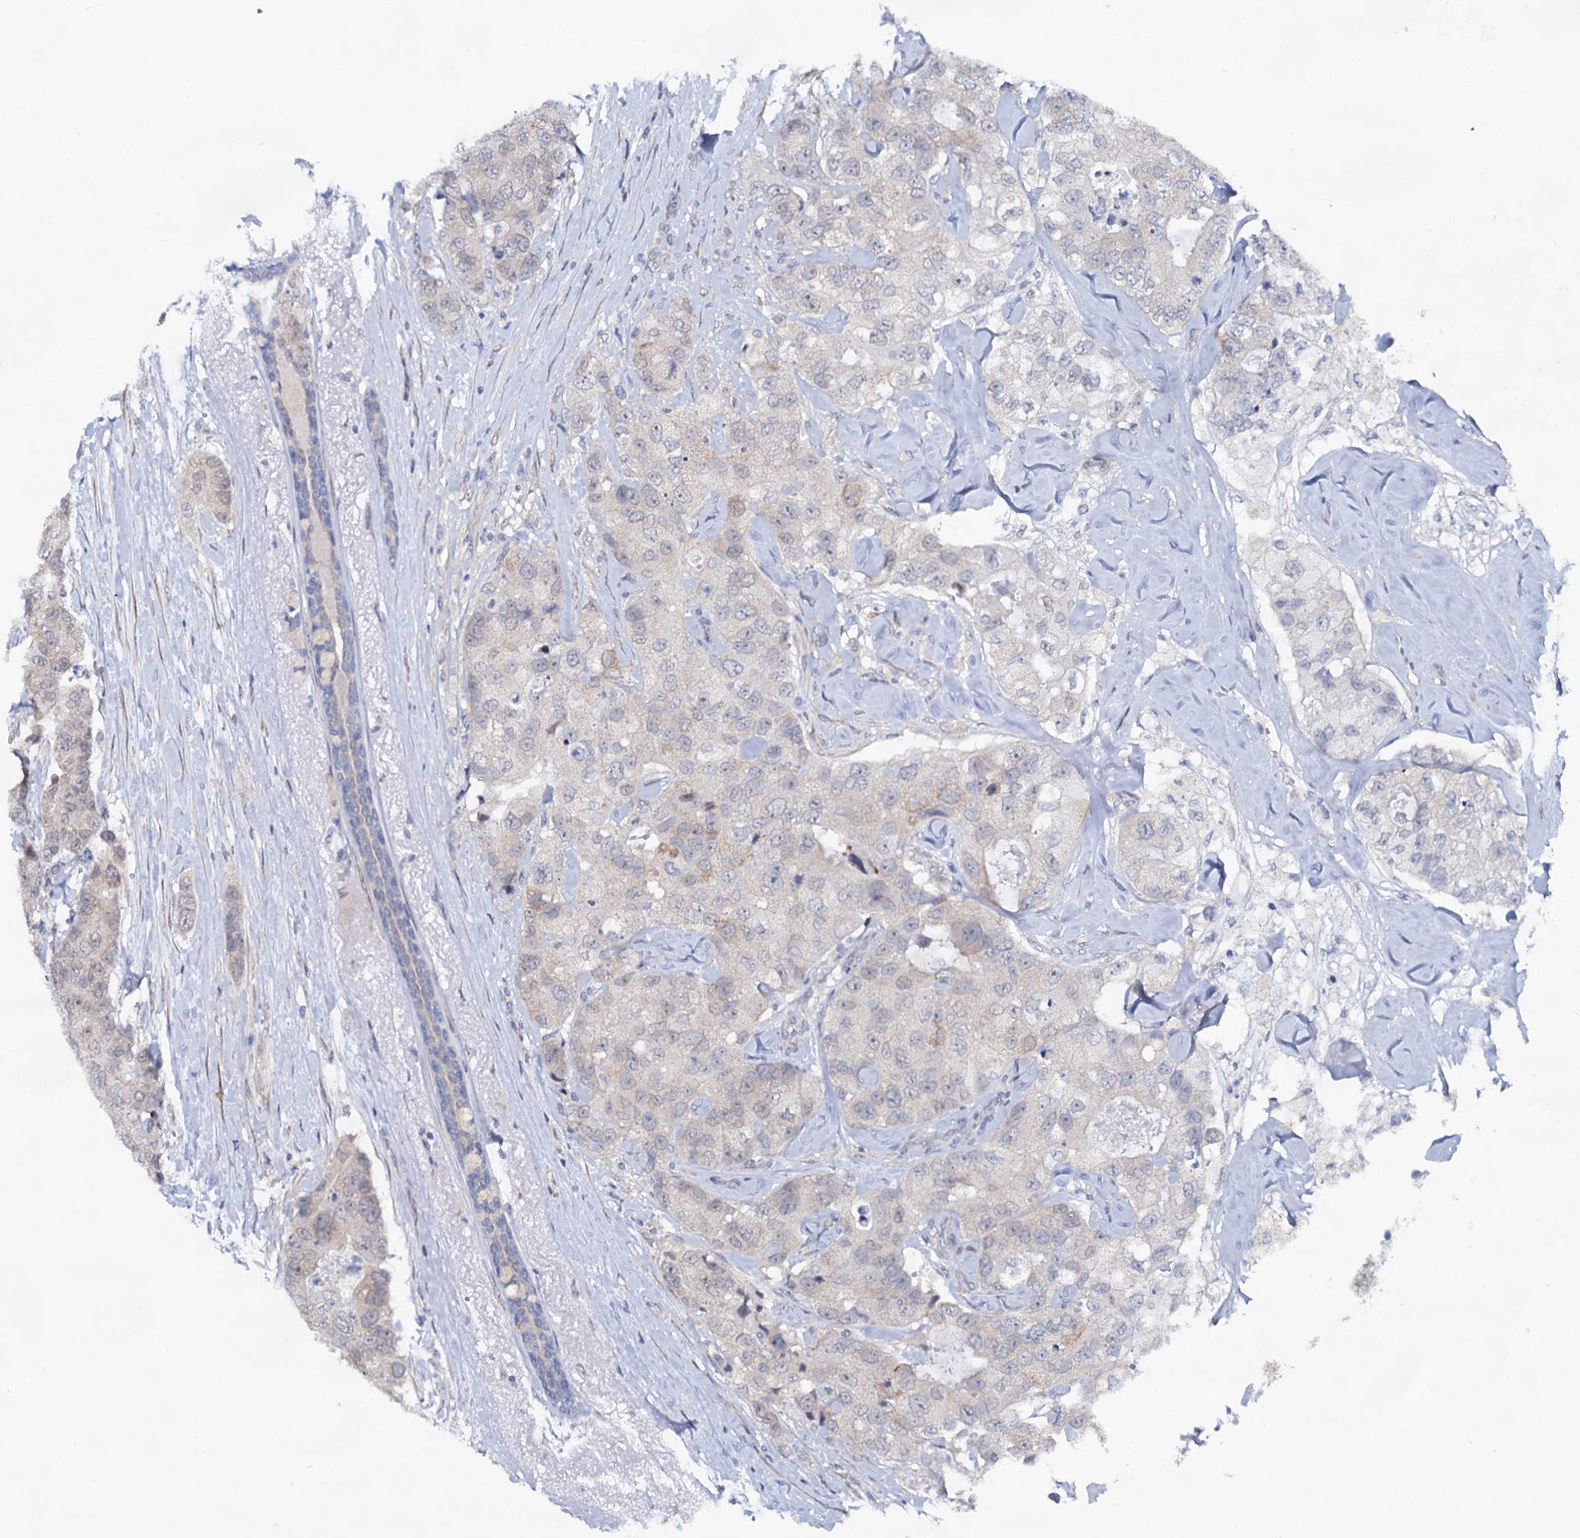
{"staining": {"intensity": "weak", "quantity": "<25%", "location": "cytoplasmic/membranous,nuclear"}, "tissue": "breast cancer", "cell_type": "Tumor cells", "image_type": "cancer", "snomed": [{"axis": "morphology", "description": "Duct carcinoma"}, {"axis": "topography", "description": "Breast"}], "caption": "Tumor cells are negative for brown protein staining in breast cancer (infiltrating ductal carcinoma).", "gene": "CAPRIN2", "patient": {"sex": "female", "age": 62}}